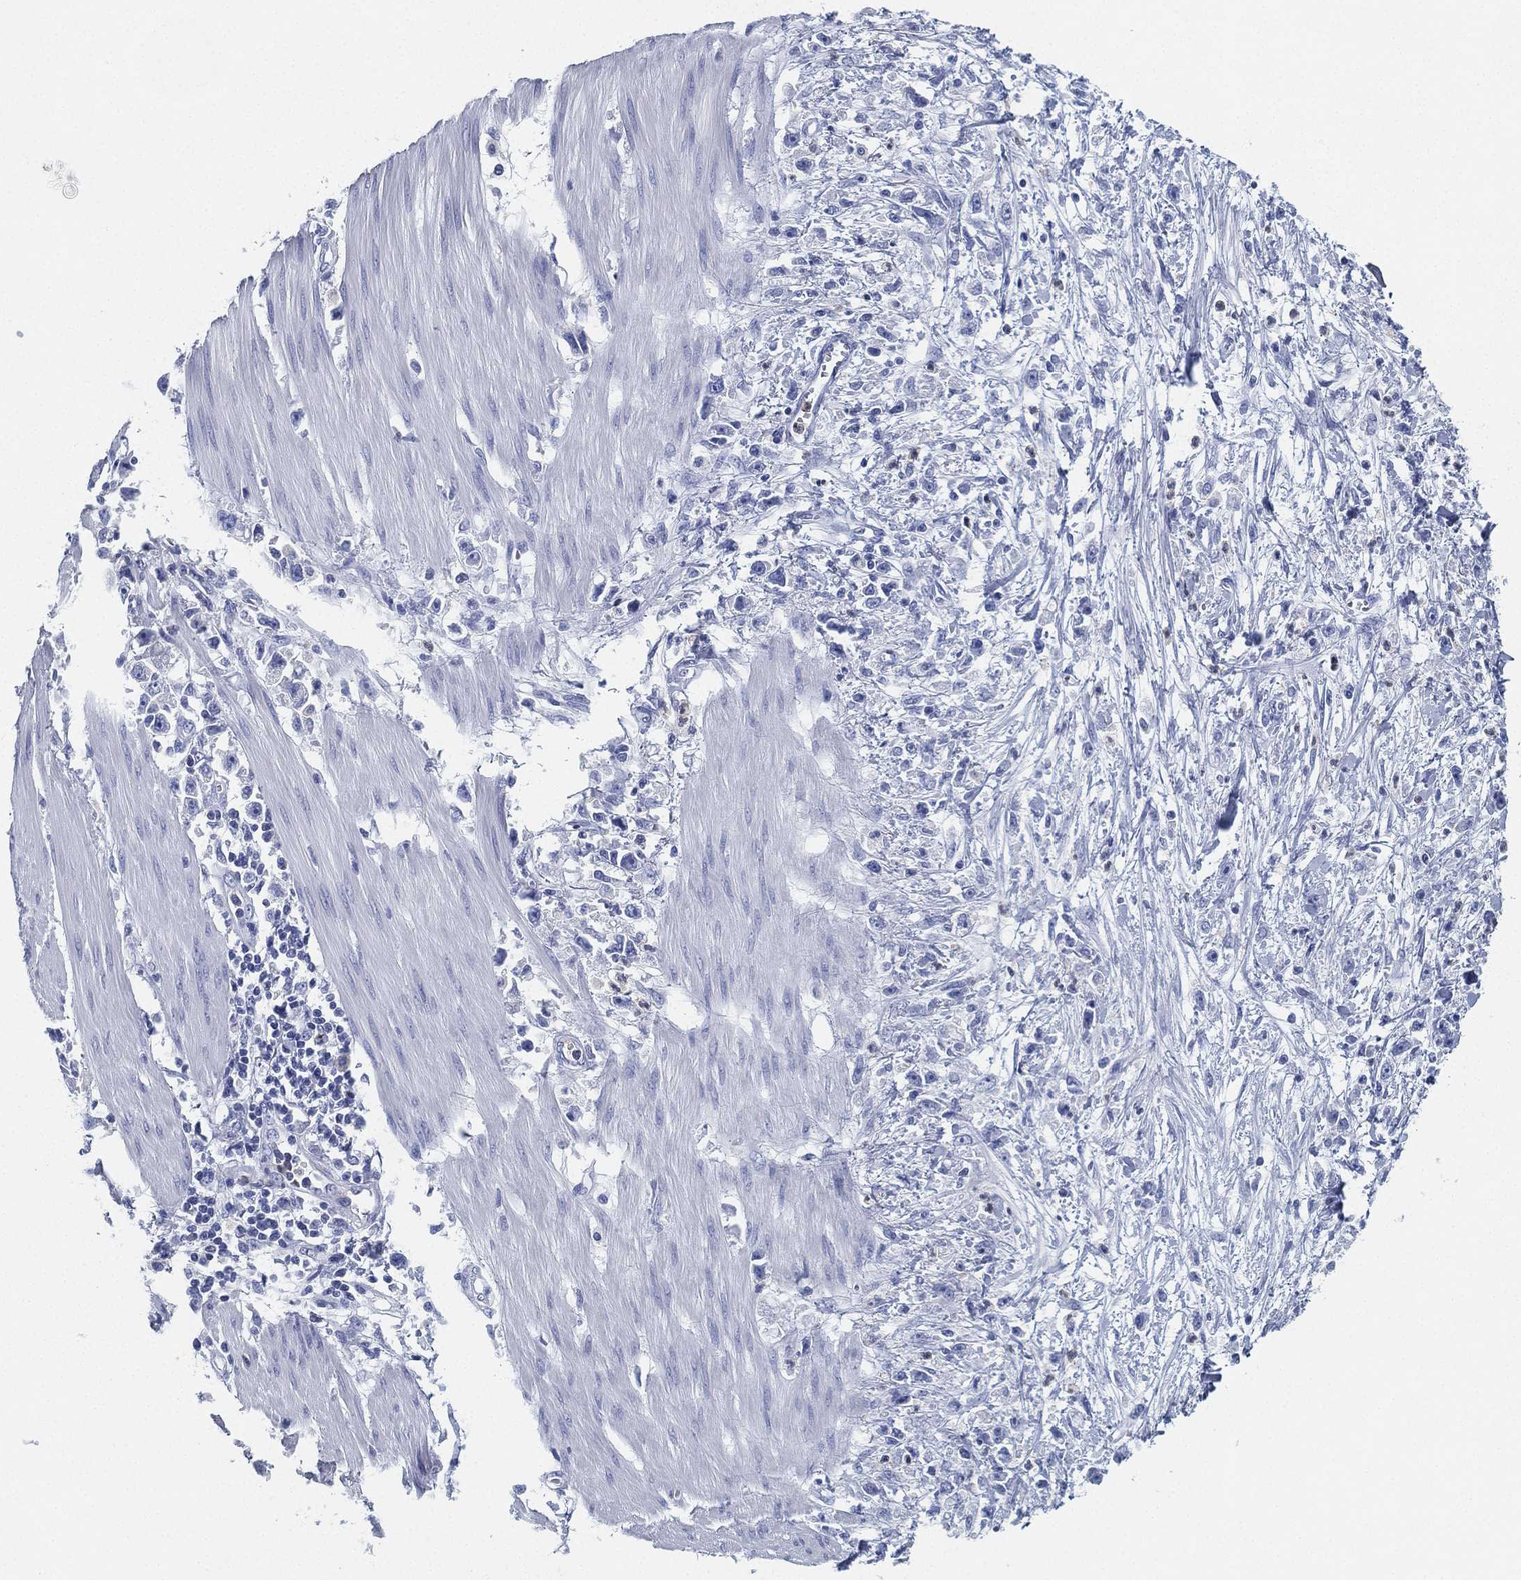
{"staining": {"intensity": "negative", "quantity": "none", "location": "none"}, "tissue": "stomach cancer", "cell_type": "Tumor cells", "image_type": "cancer", "snomed": [{"axis": "morphology", "description": "Adenocarcinoma, NOS"}, {"axis": "topography", "description": "Stomach"}], "caption": "This is an immunohistochemistry (IHC) micrograph of stomach cancer (adenocarcinoma). There is no staining in tumor cells.", "gene": "DEFB121", "patient": {"sex": "female", "age": 59}}